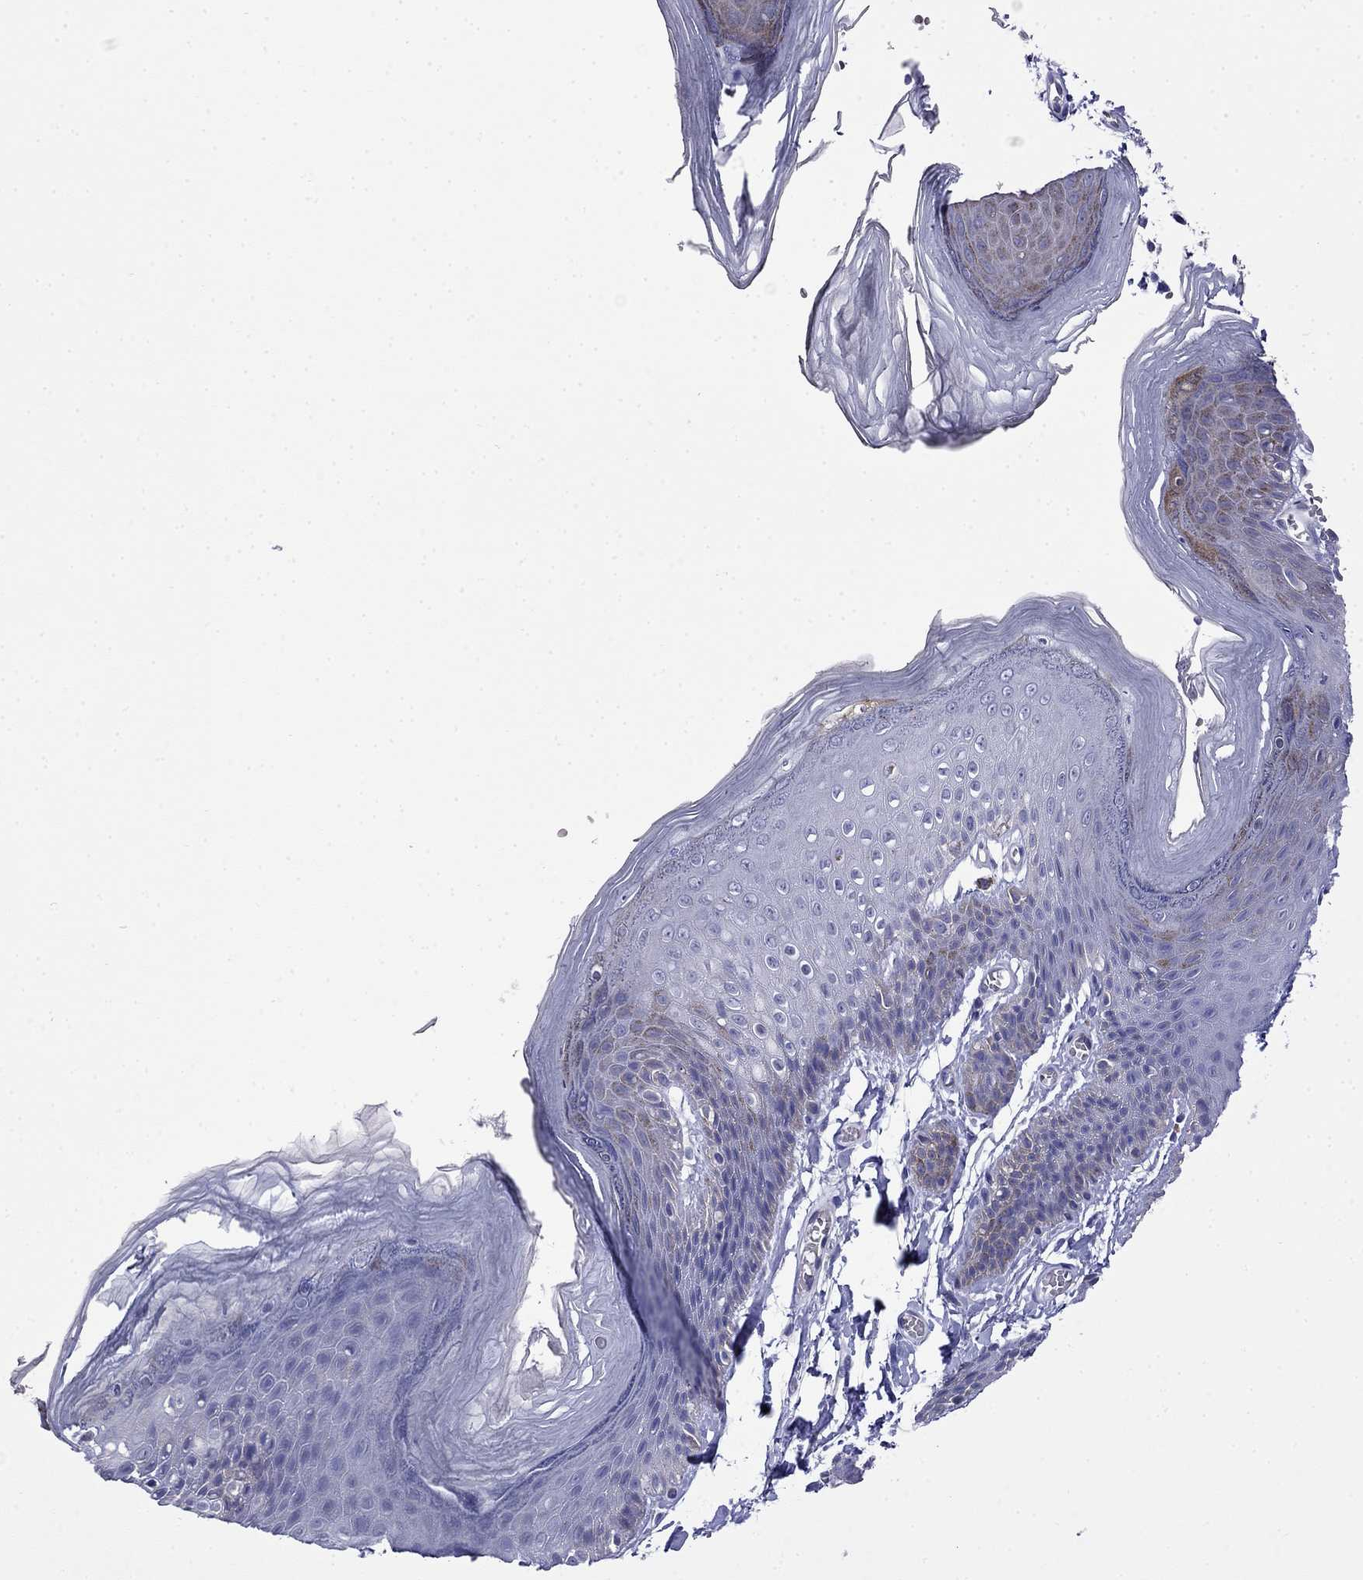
{"staining": {"intensity": "moderate", "quantity": "<25%", "location": "cytoplasmic/membranous"}, "tissue": "skin", "cell_type": "Epidermal cells", "image_type": "normal", "snomed": [{"axis": "morphology", "description": "Normal tissue, NOS"}, {"axis": "topography", "description": "Anal"}], "caption": "Immunohistochemical staining of benign human skin displays low levels of moderate cytoplasmic/membranous staining in about <25% of epidermal cells.", "gene": "PRR18", "patient": {"sex": "male", "age": 53}}